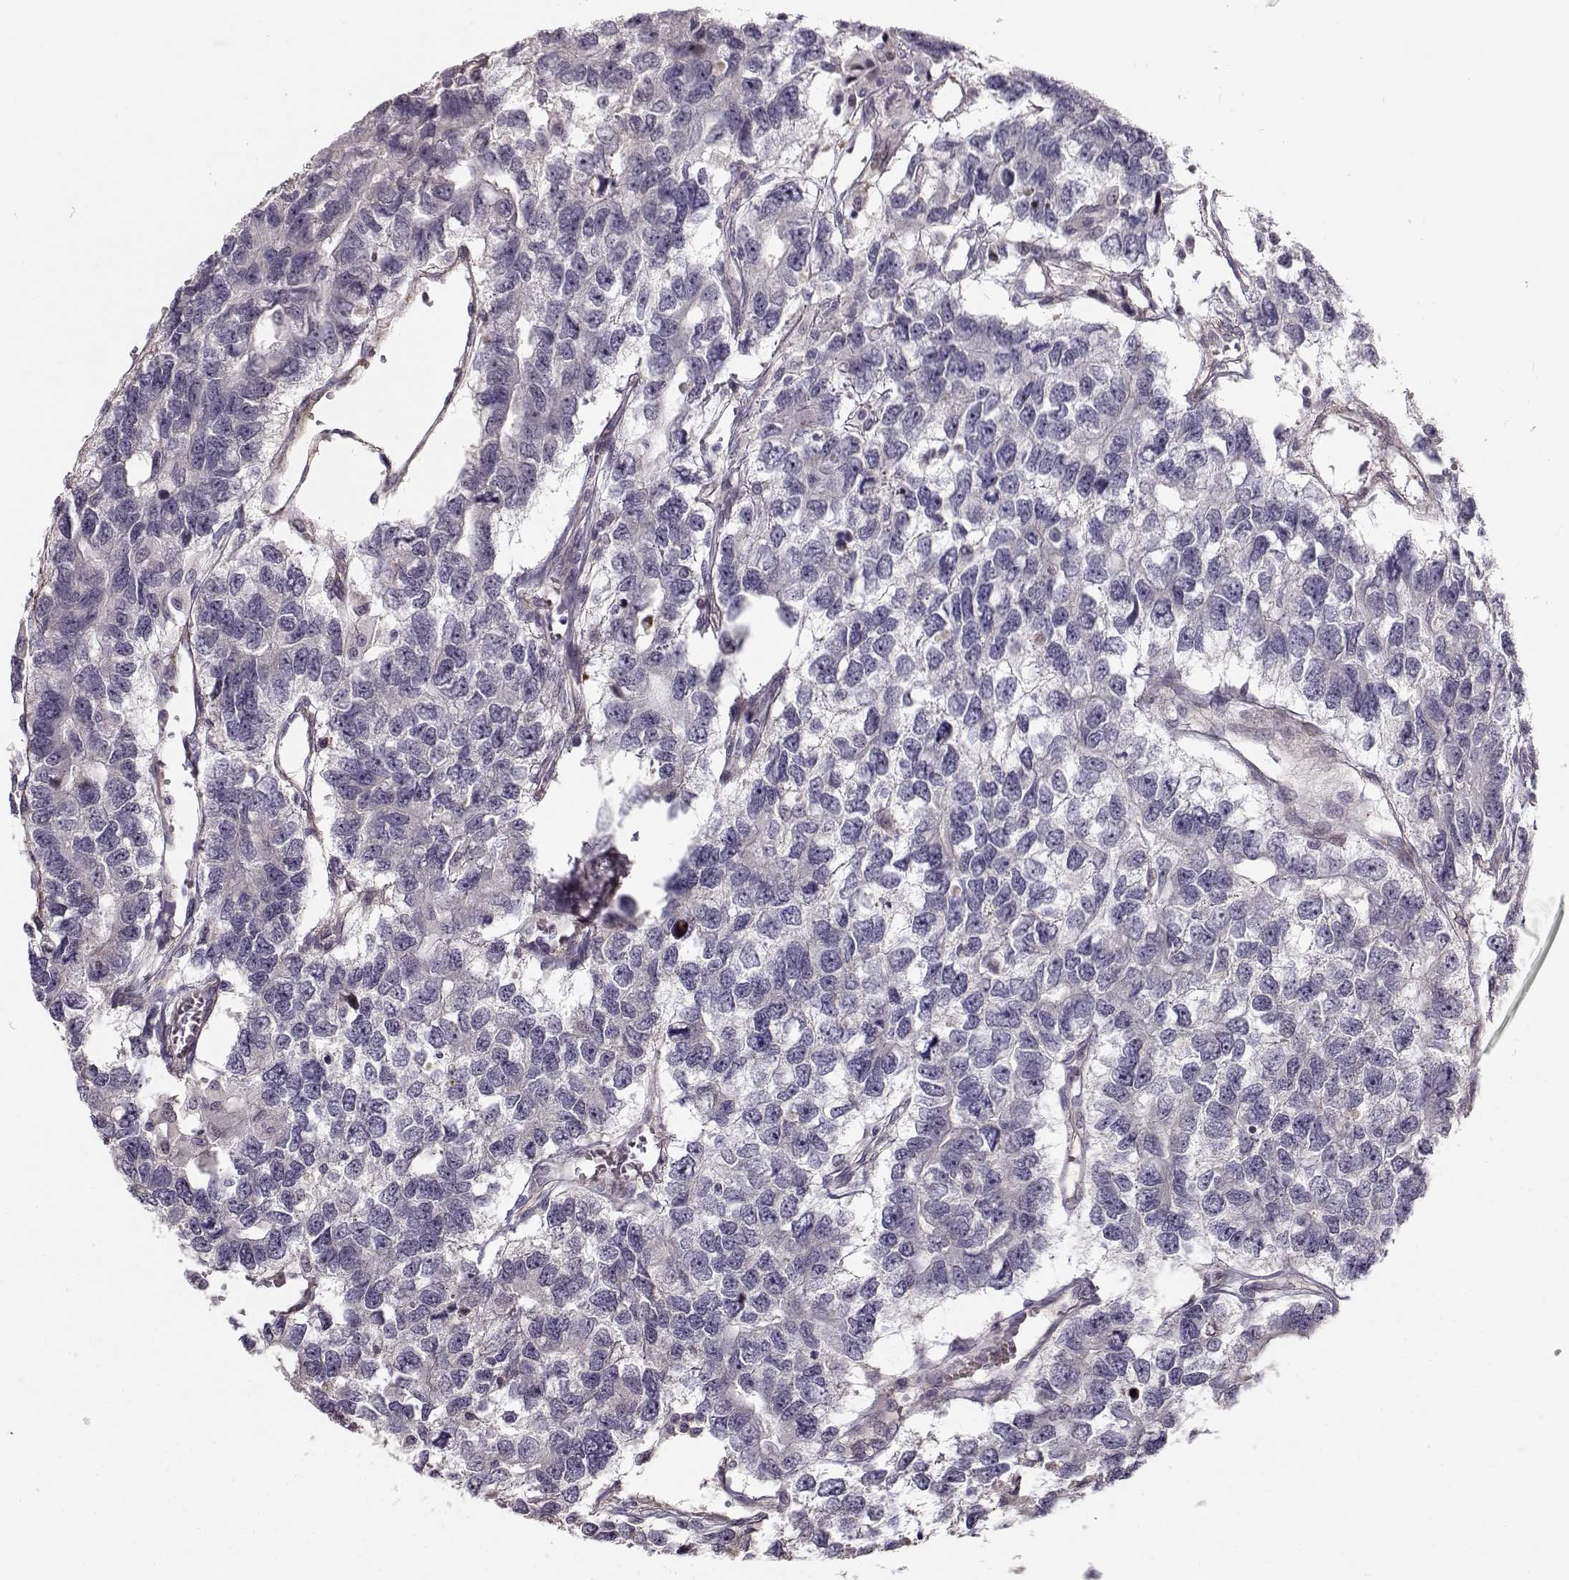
{"staining": {"intensity": "negative", "quantity": "none", "location": "none"}, "tissue": "testis cancer", "cell_type": "Tumor cells", "image_type": "cancer", "snomed": [{"axis": "morphology", "description": "Seminoma, NOS"}, {"axis": "topography", "description": "Testis"}], "caption": "Testis seminoma was stained to show a protein in brown. There is no significant expression in tumor cells.", "gene": "RGS9BP", "patient": {"sex": "male", "age": 52}}